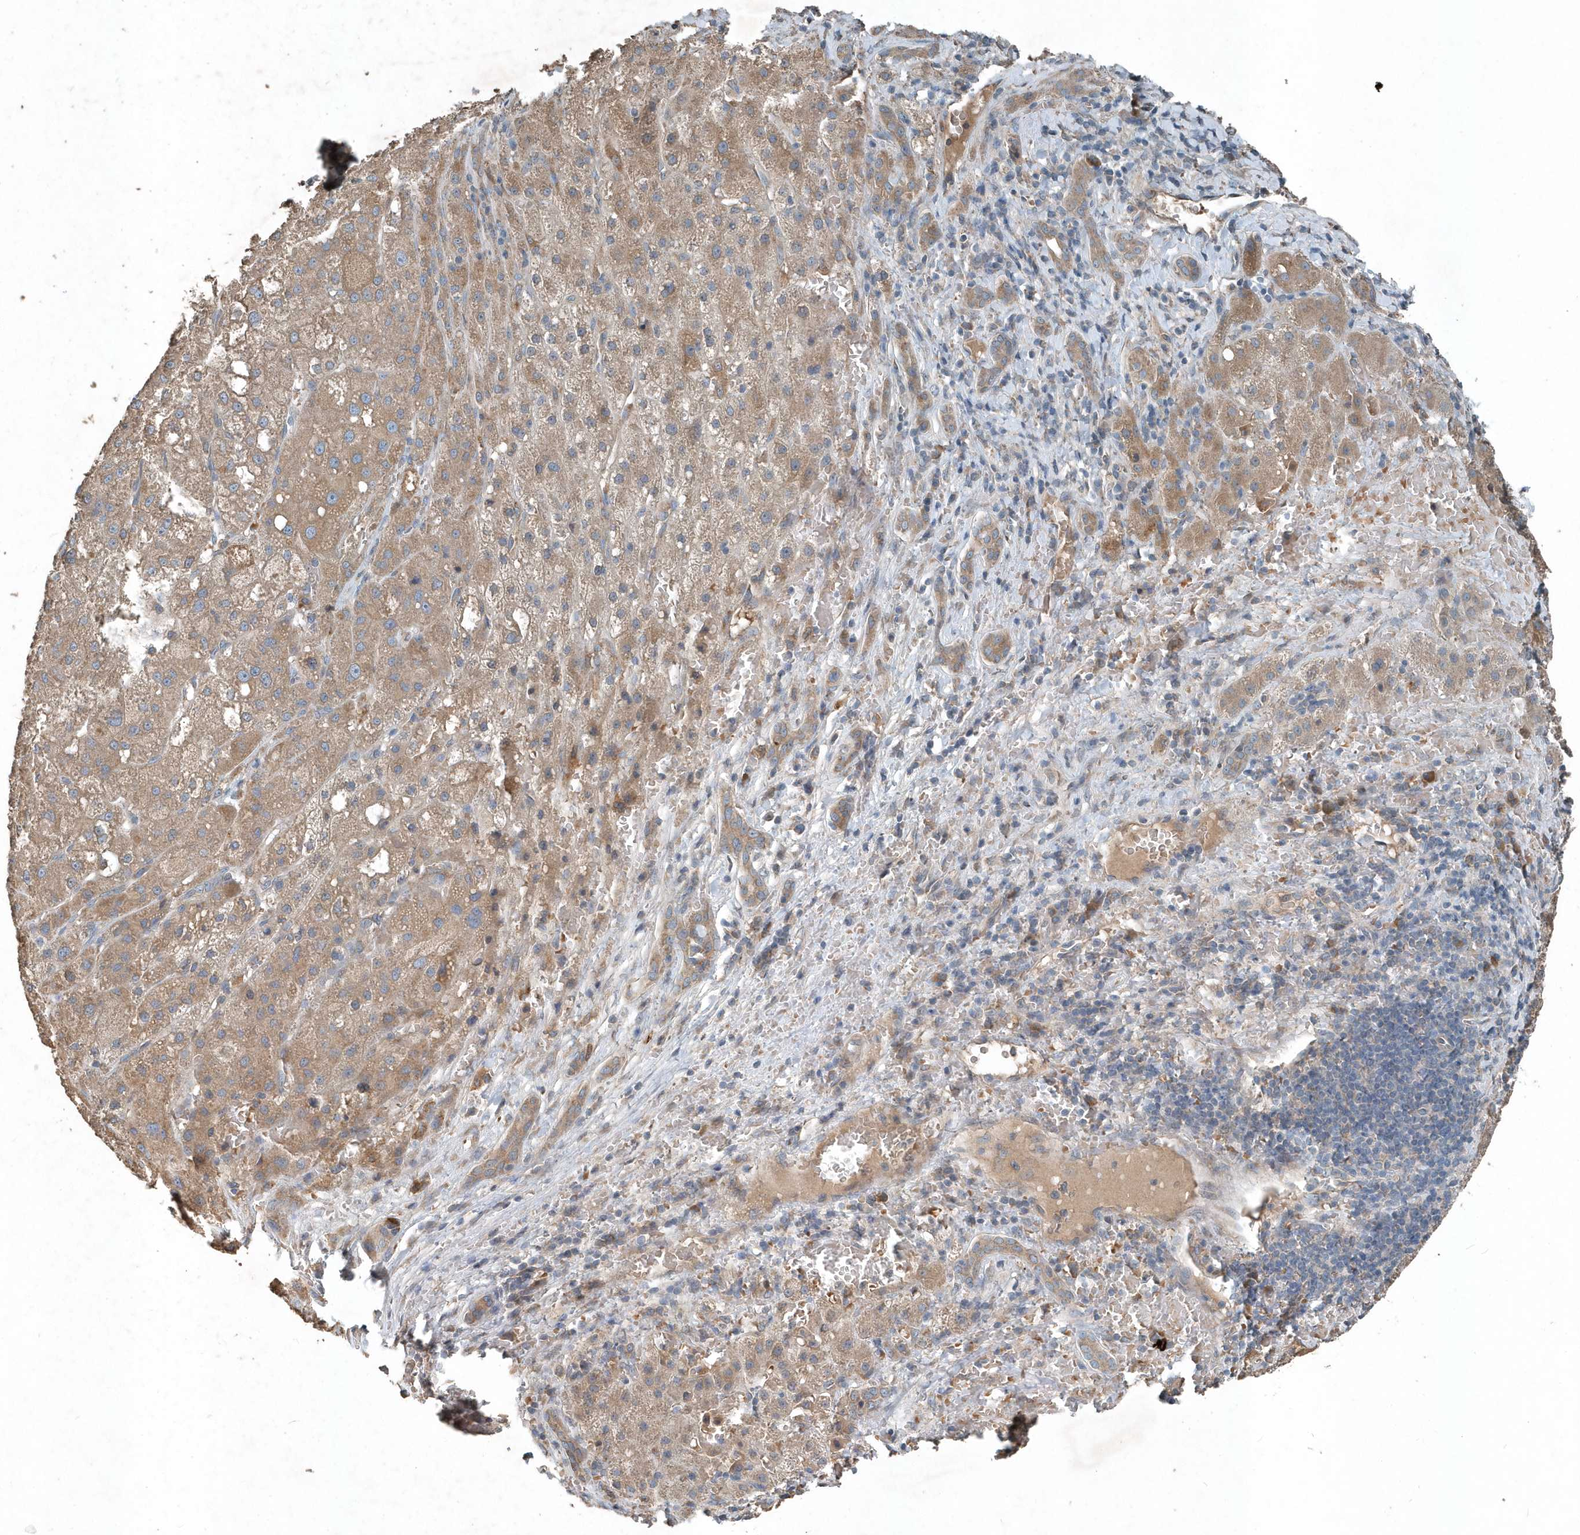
{"staining": {"intensity": "moderate", "quantity": ">75%", "location": "cytoplasmic/membranous"}, "tissue": "liver cancer", "cell_type": "Tumor cells", "image_type": "cancer", "snomed": [{"axis": "morphology", "description": "Carcinoma, Hepatocellular, NOS"}, {"axis": "topography", "description": "Liver"}], "caption": "A brown stain labels moderate cytoplasmic/membranous positivity of a protein in liver cancer tumor cells.", "gene": "SCFD2", "patient": {"sex": "male", "age": 57}}